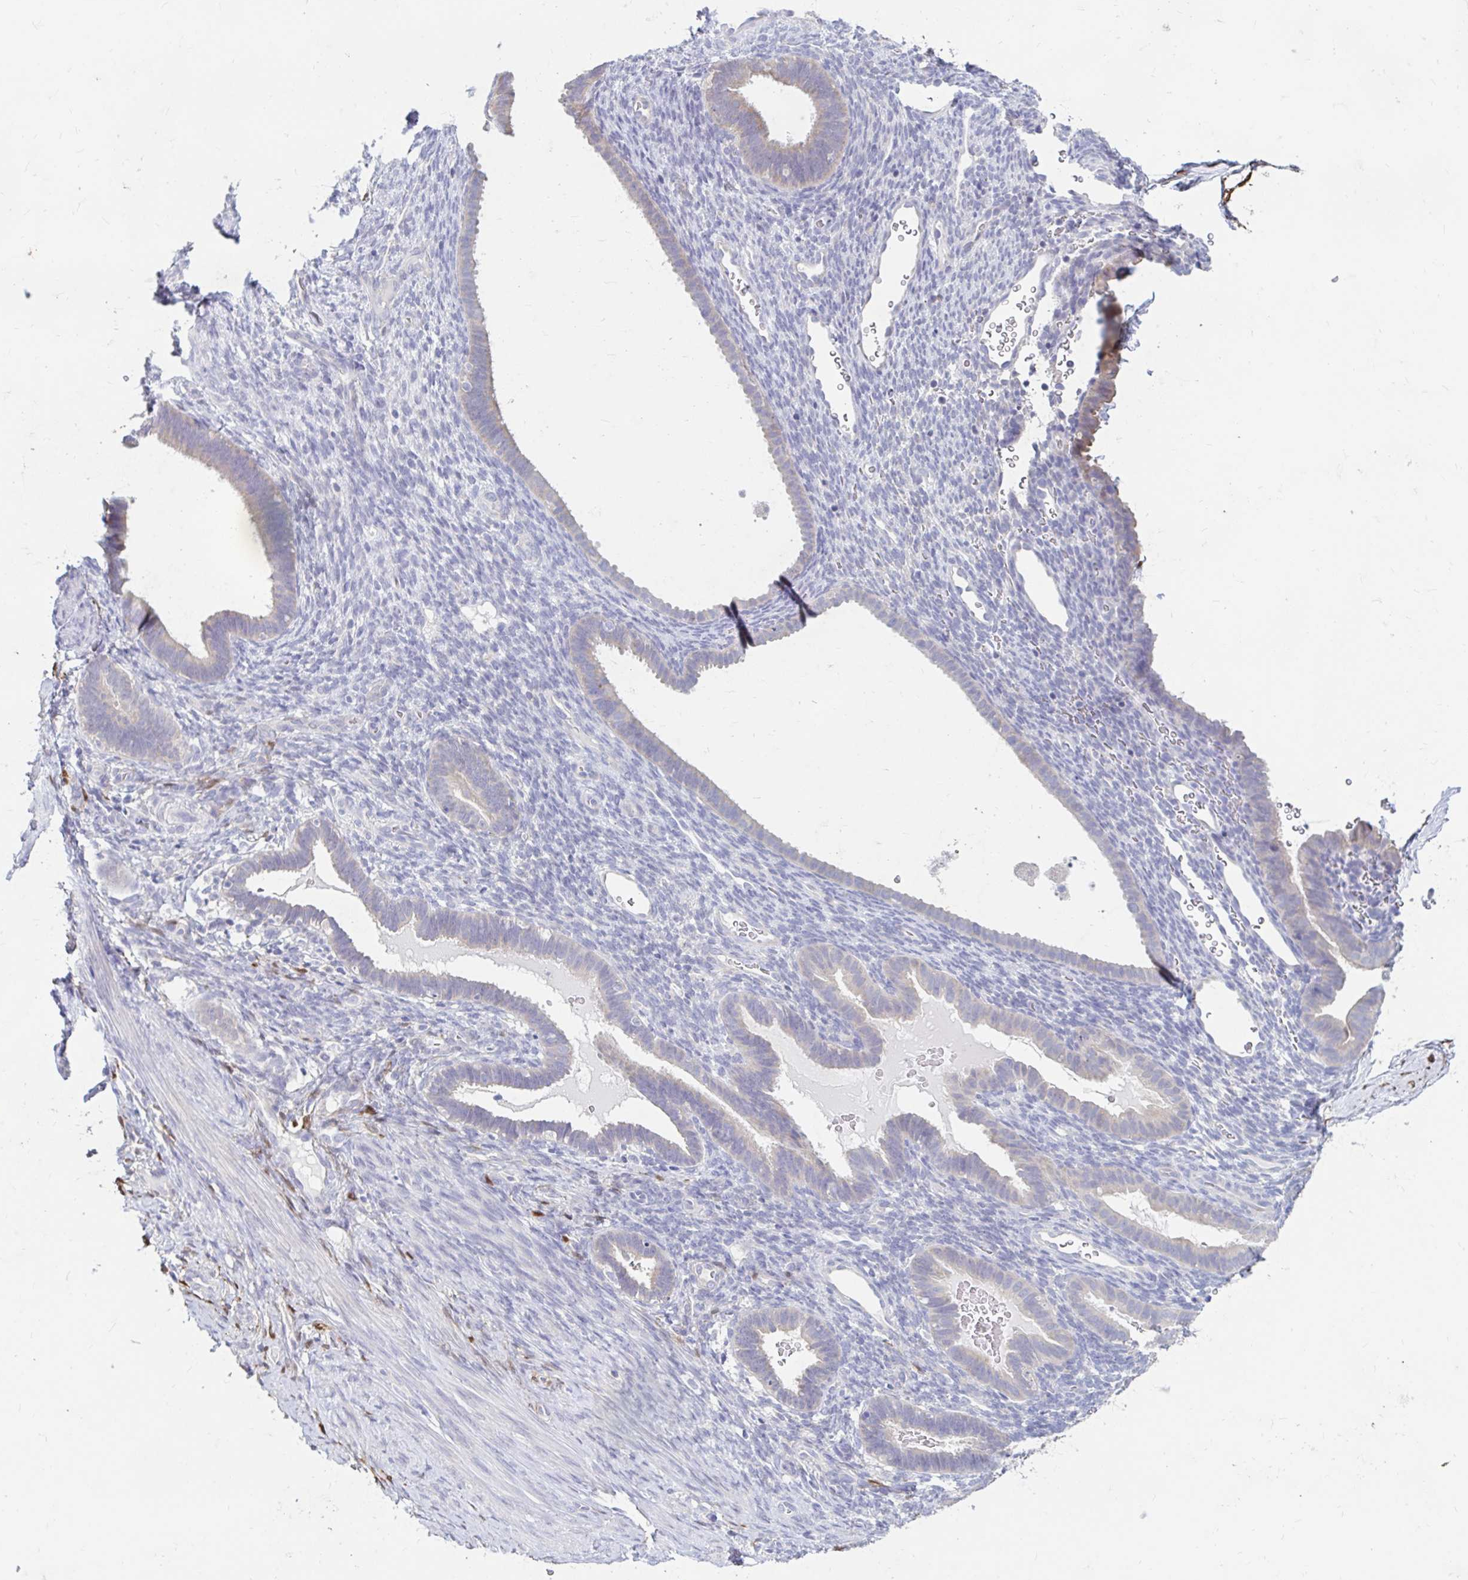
{"staining": {"intensity": "negative", "quantity": "none", "location": "none"}, "tissue": "endometrium", "cell_type": "Cells in endometrial stroma", "image_type": "normal", "snomed": [{"axis": "morphology", "description": "Normal tissue, NOS"}, {"axis": "topography", "description": "Endometrium"}], "caption": "A high-resolution histopathology image shows IHC staining of normal endometrium, which shows no significant positivity in cells in endometrial stroma. The staining is performed using DAB (3,3'-diaminobenzidine) brown chromogen with nuclei counter-stained in using hematoxylin.", "gene": "ADH1A", "patient": {"sex": "female", "age": 34}}